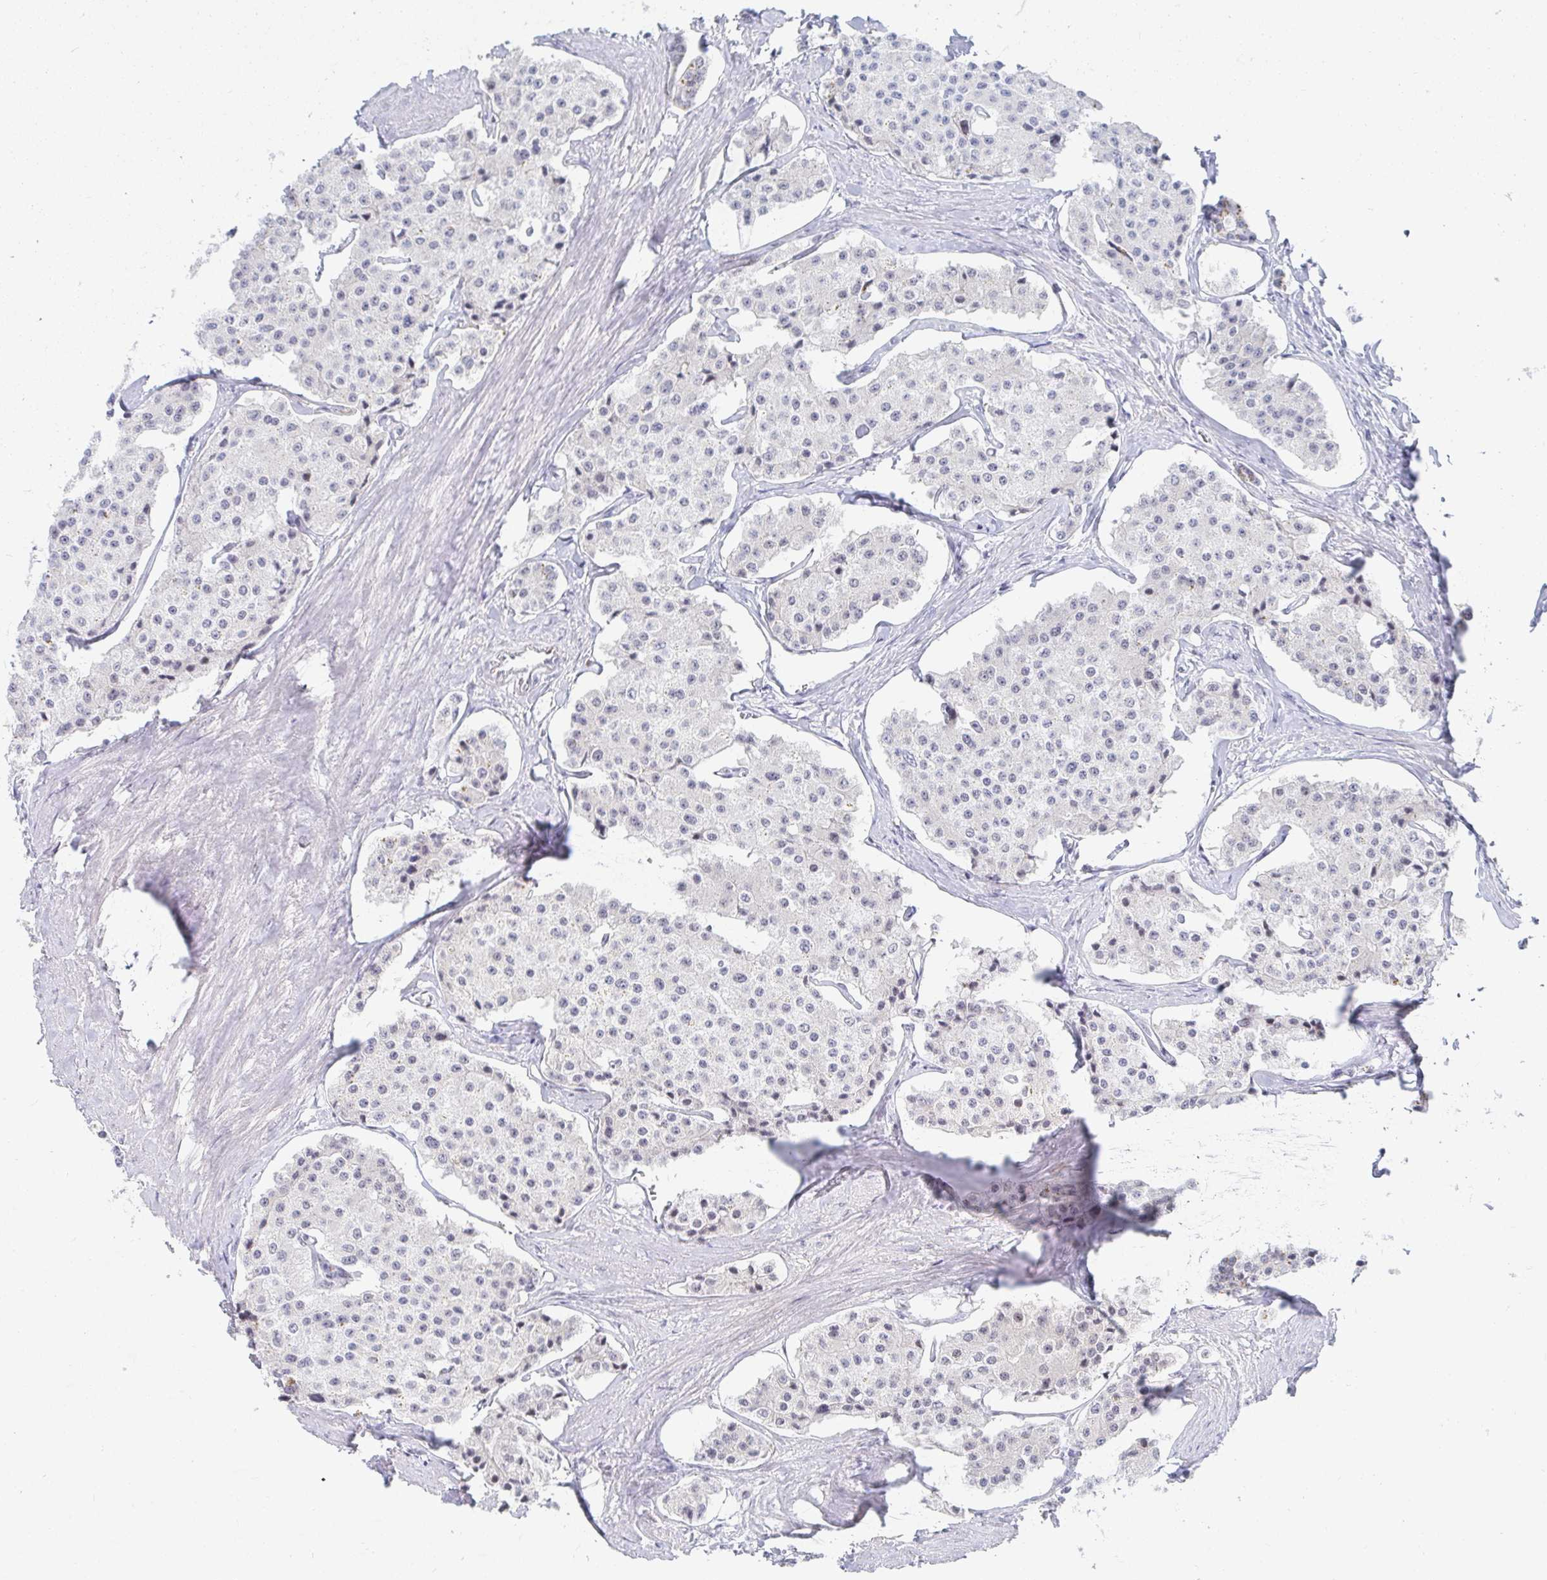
{"staining": {"intensity": "negative", "quantity": "none", "location": "none"}, "tissue": "carcinoid", "cell_type": "Tumor cells", "image_type": "cancer", "snomed": [{"axis": "morphology", "description": "Carcinoid, malignant, NOS"}, {"axis": "topography", "description": "Small intestine"}], "caption": "IHC micrograph of carcinoid (malignant) stained for a protein (brown), which displays no staining in tumor cells.", "gene": "COL28A1", "patient": {"sex": "female", "age": 65}}